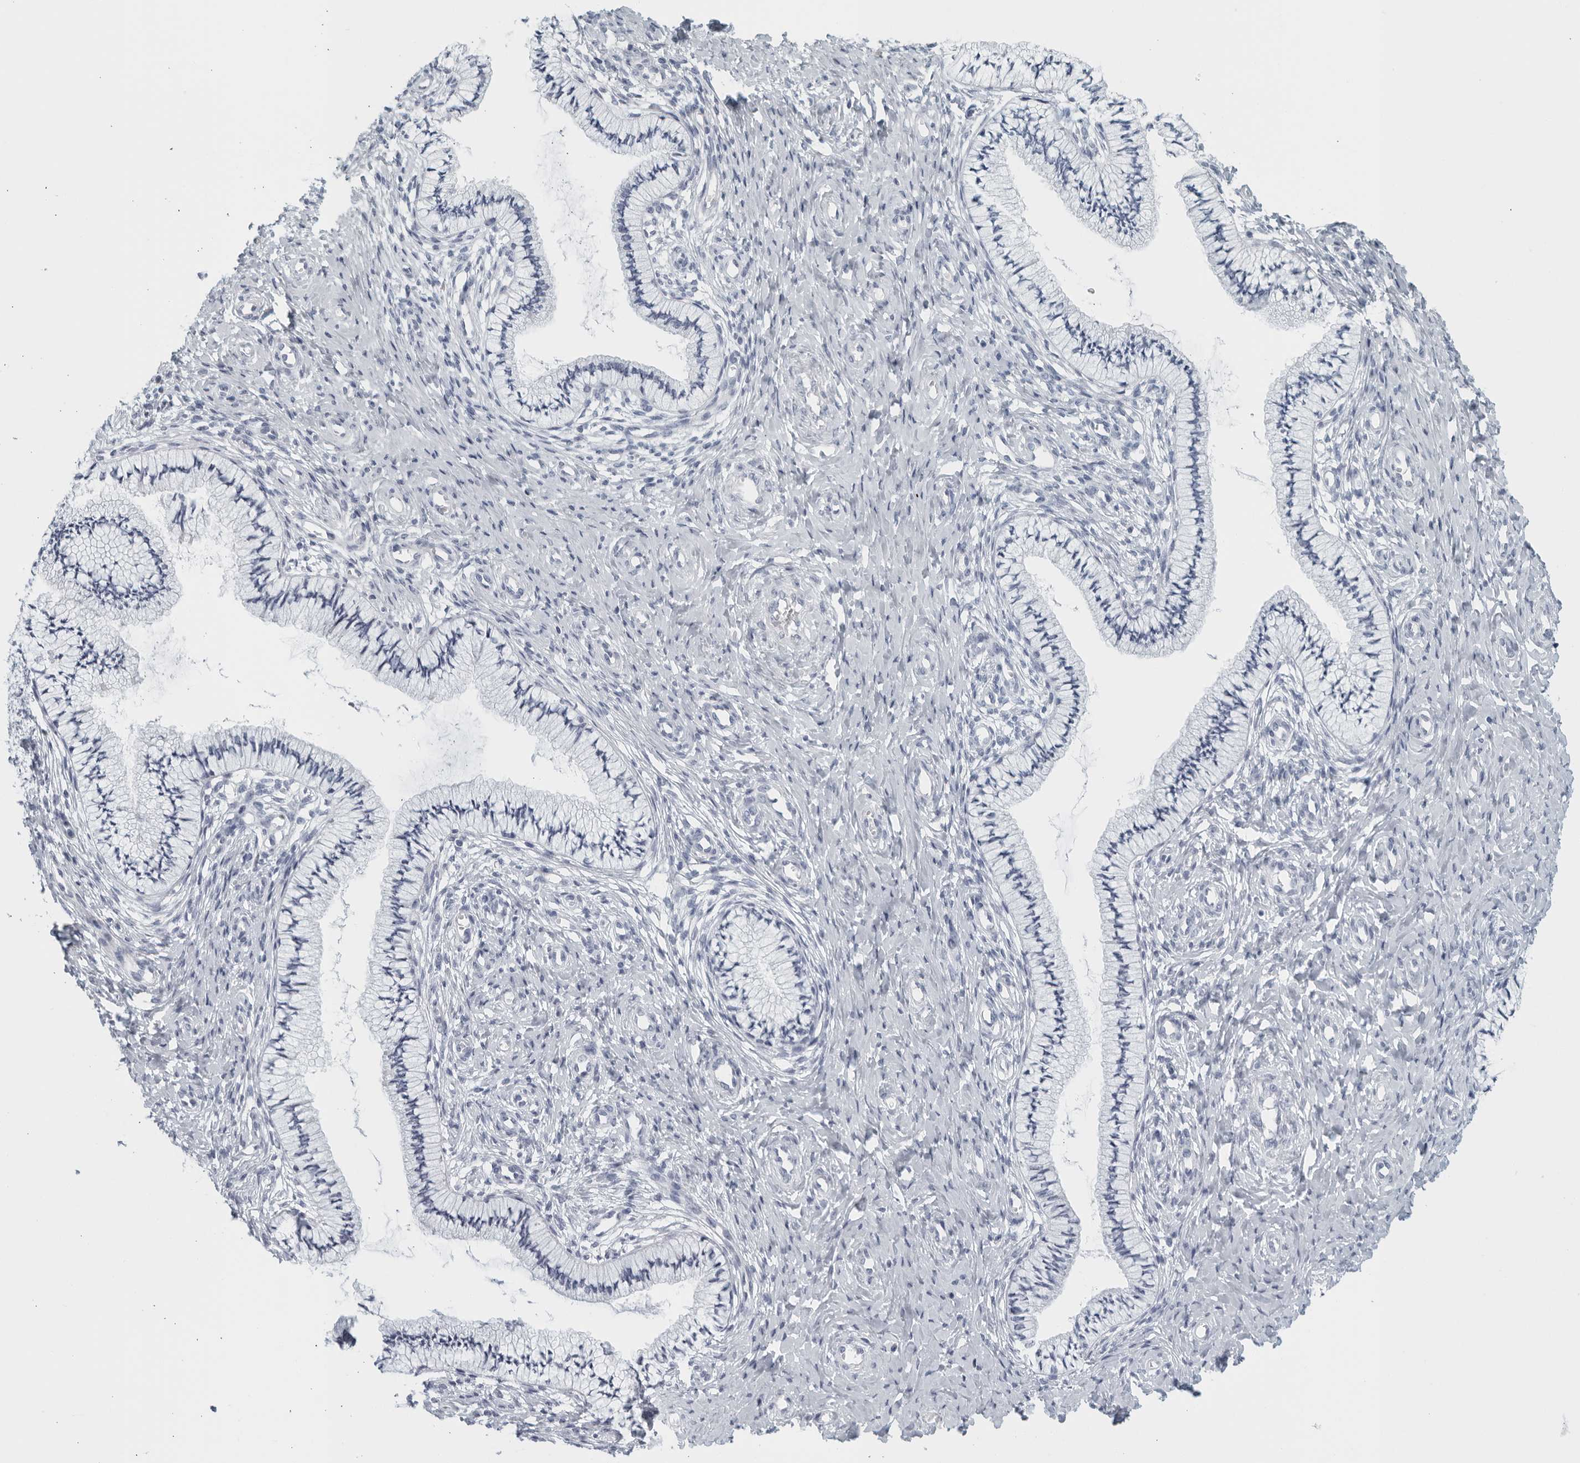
{"staining": {"intensity": "negative", "quantity": "none", "location": "none"}, "tissue": "cervix", "cell_type": "Glandular cells", "image_type": "normal", "snomed": [{"axis": "morphology", "description": "Normal tissue, NOS"}, {"axis": "topography", "description": "Cervix"}], "caption": "This is an immunohistochemistry (IHC) photomicrograph of unremarkable human cervix. There is no staining in glandular cells.", "gene": "MATN1", "patient": {"sex": "female", "age": 36}}